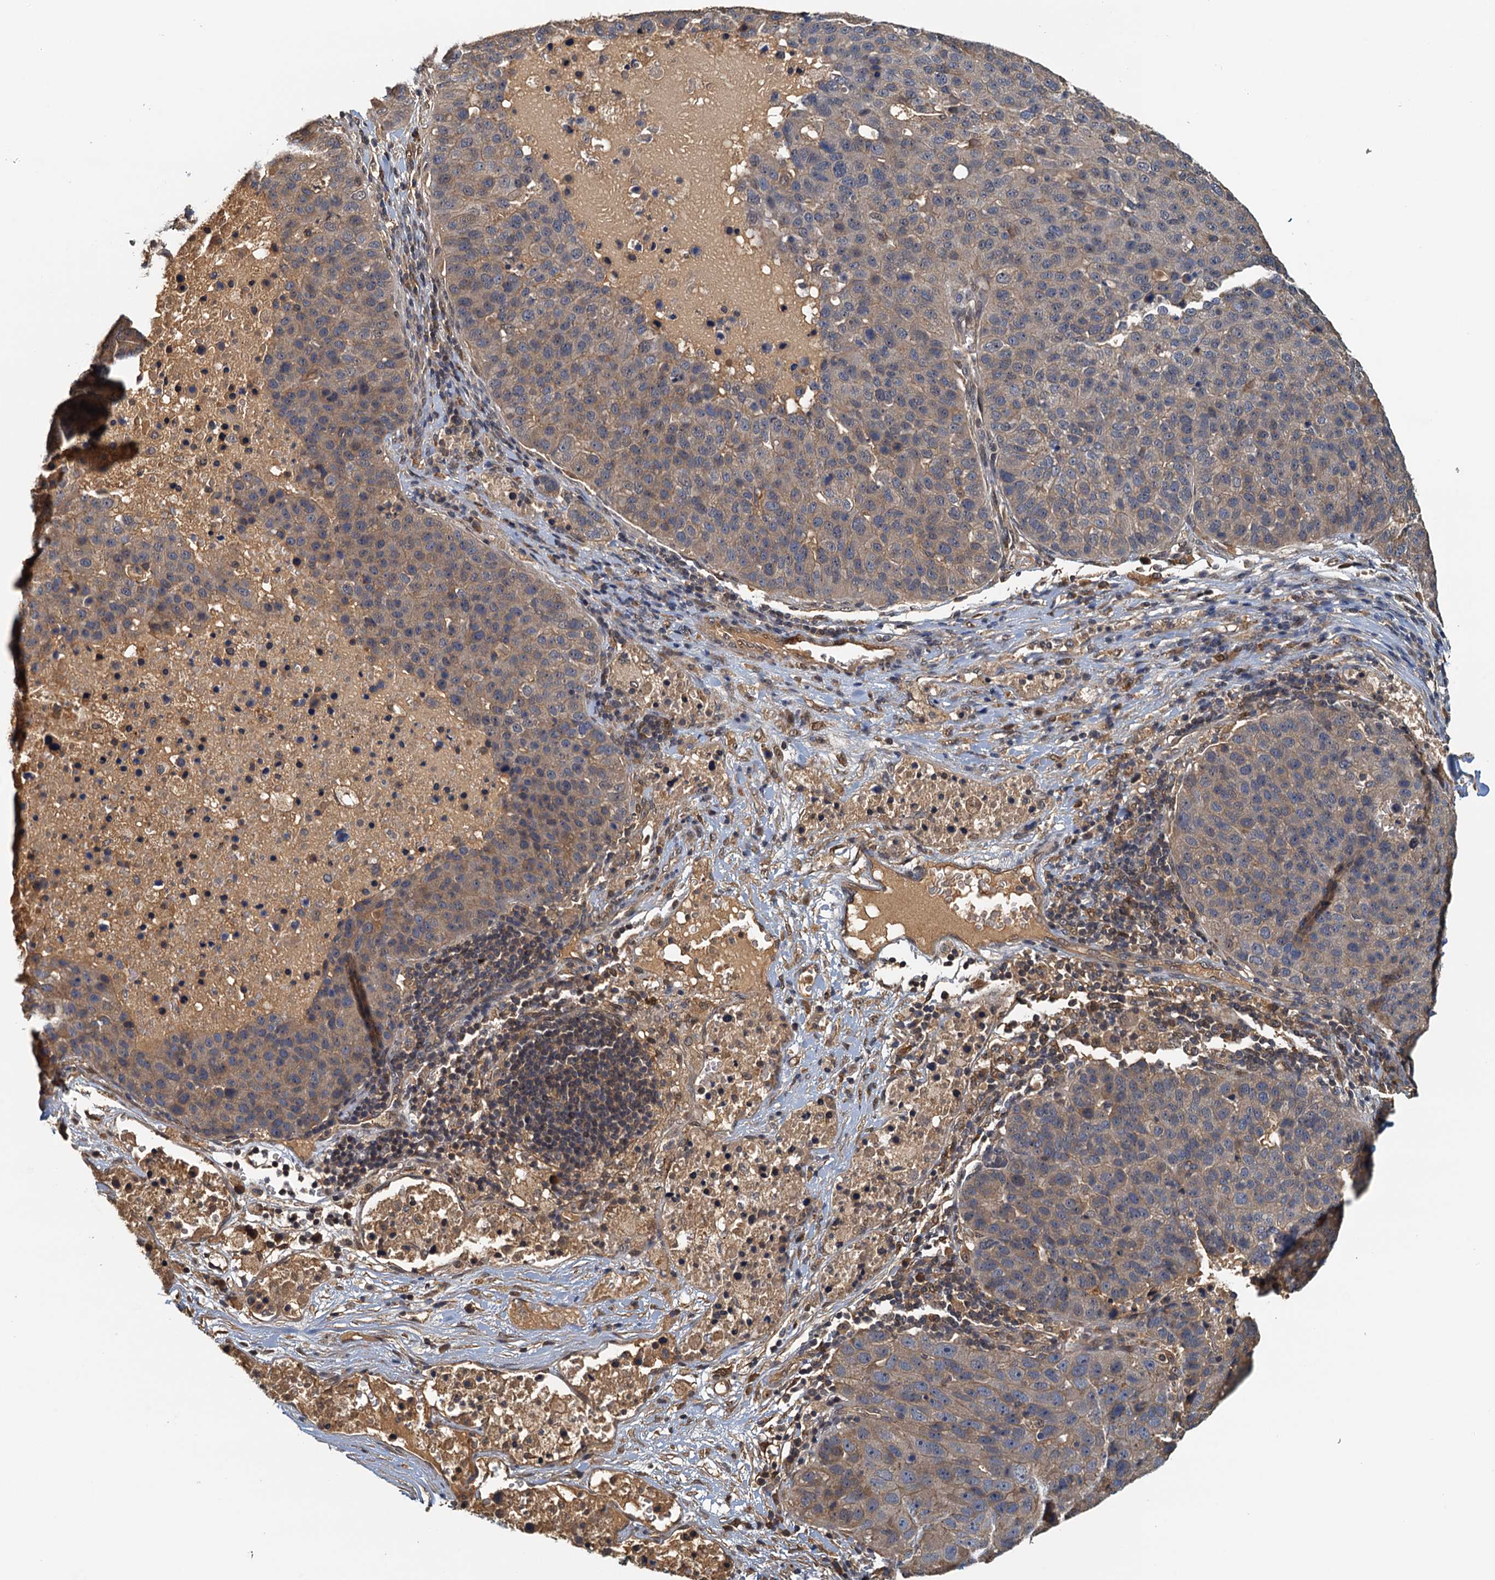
{"staining": {"intensity": "weak", "quantity": "25%-75%", "location": "cytoplasmic/membranous"}, "tissue": "pancreatic cancer", "cell_type": "Tumor cells", "image_type": "cancer", "snomed": [{"axis": "morphology", "description": "Adenocarcinoma, NOS"}, {"axis": "topography", "description": "Pancreas"}], "caption": "Immunohistochemical staining of pancreatic cancer (adenocarcinoma) displays low levels of weak cytoplasmic/membranous expression in about 25%-75% of tumor cells. The staining was performed using DAB (3,3'-diaminobenzidine) to visualize the protein expression in brown, while the nuclei were stained in blue with hematoxylin (Magnification: 20x).", "gene": "UBL7", "patient": {"sex": "female", "age": 61}}